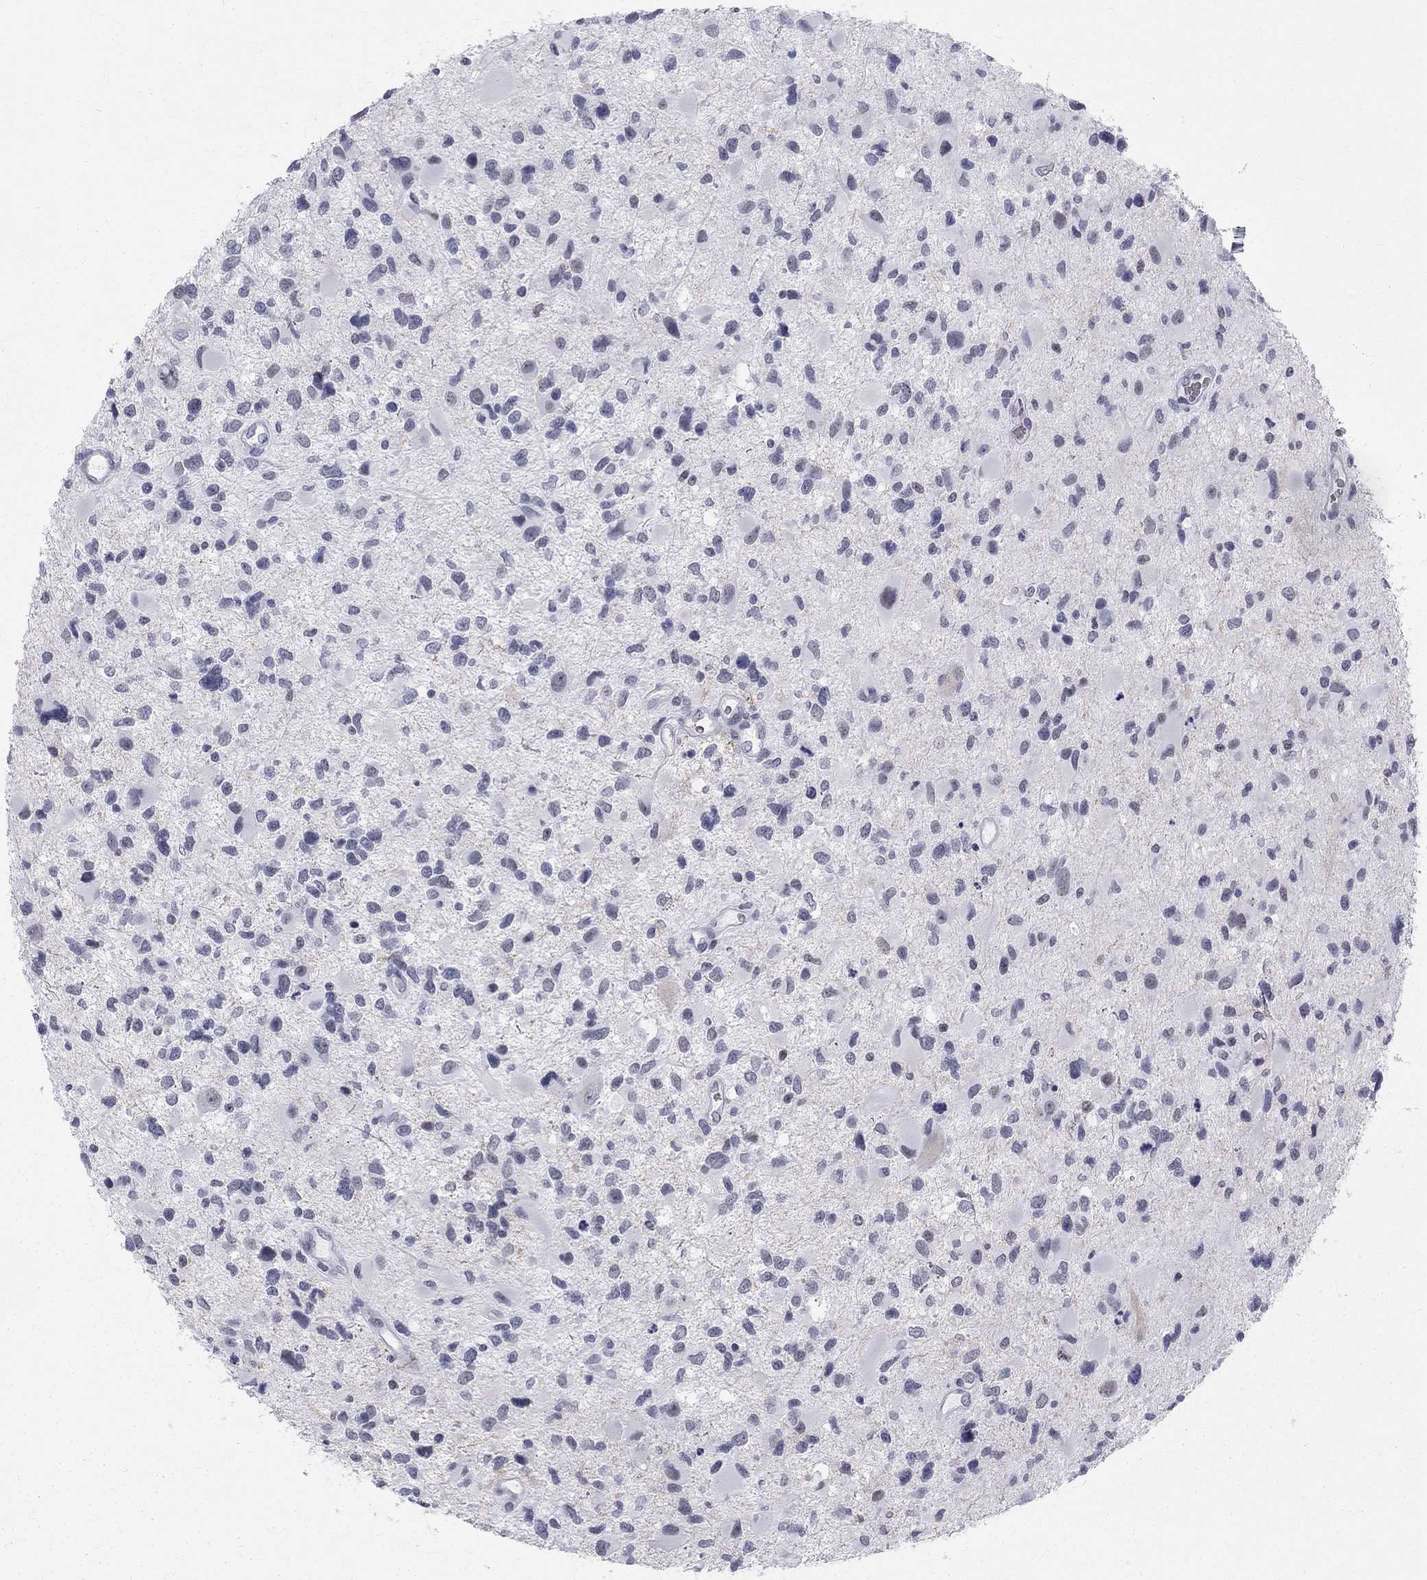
{"staining": {"intensity": "negative", "quantity": "none", "location": "none"}, "tissue": "glioma", "cell_type": "Tumor cells", "image_type": "cancer", "snomed": [{"axis": "morphology", "description": "Glioma, malignant, Low grade"}, {"axis": "topography", "description": "Brain"}], "caption": "The image displays no significant expression in tumor cells of glioma.", "gene": "DMTN", "patient": {"sex": "female", "age": 32}}